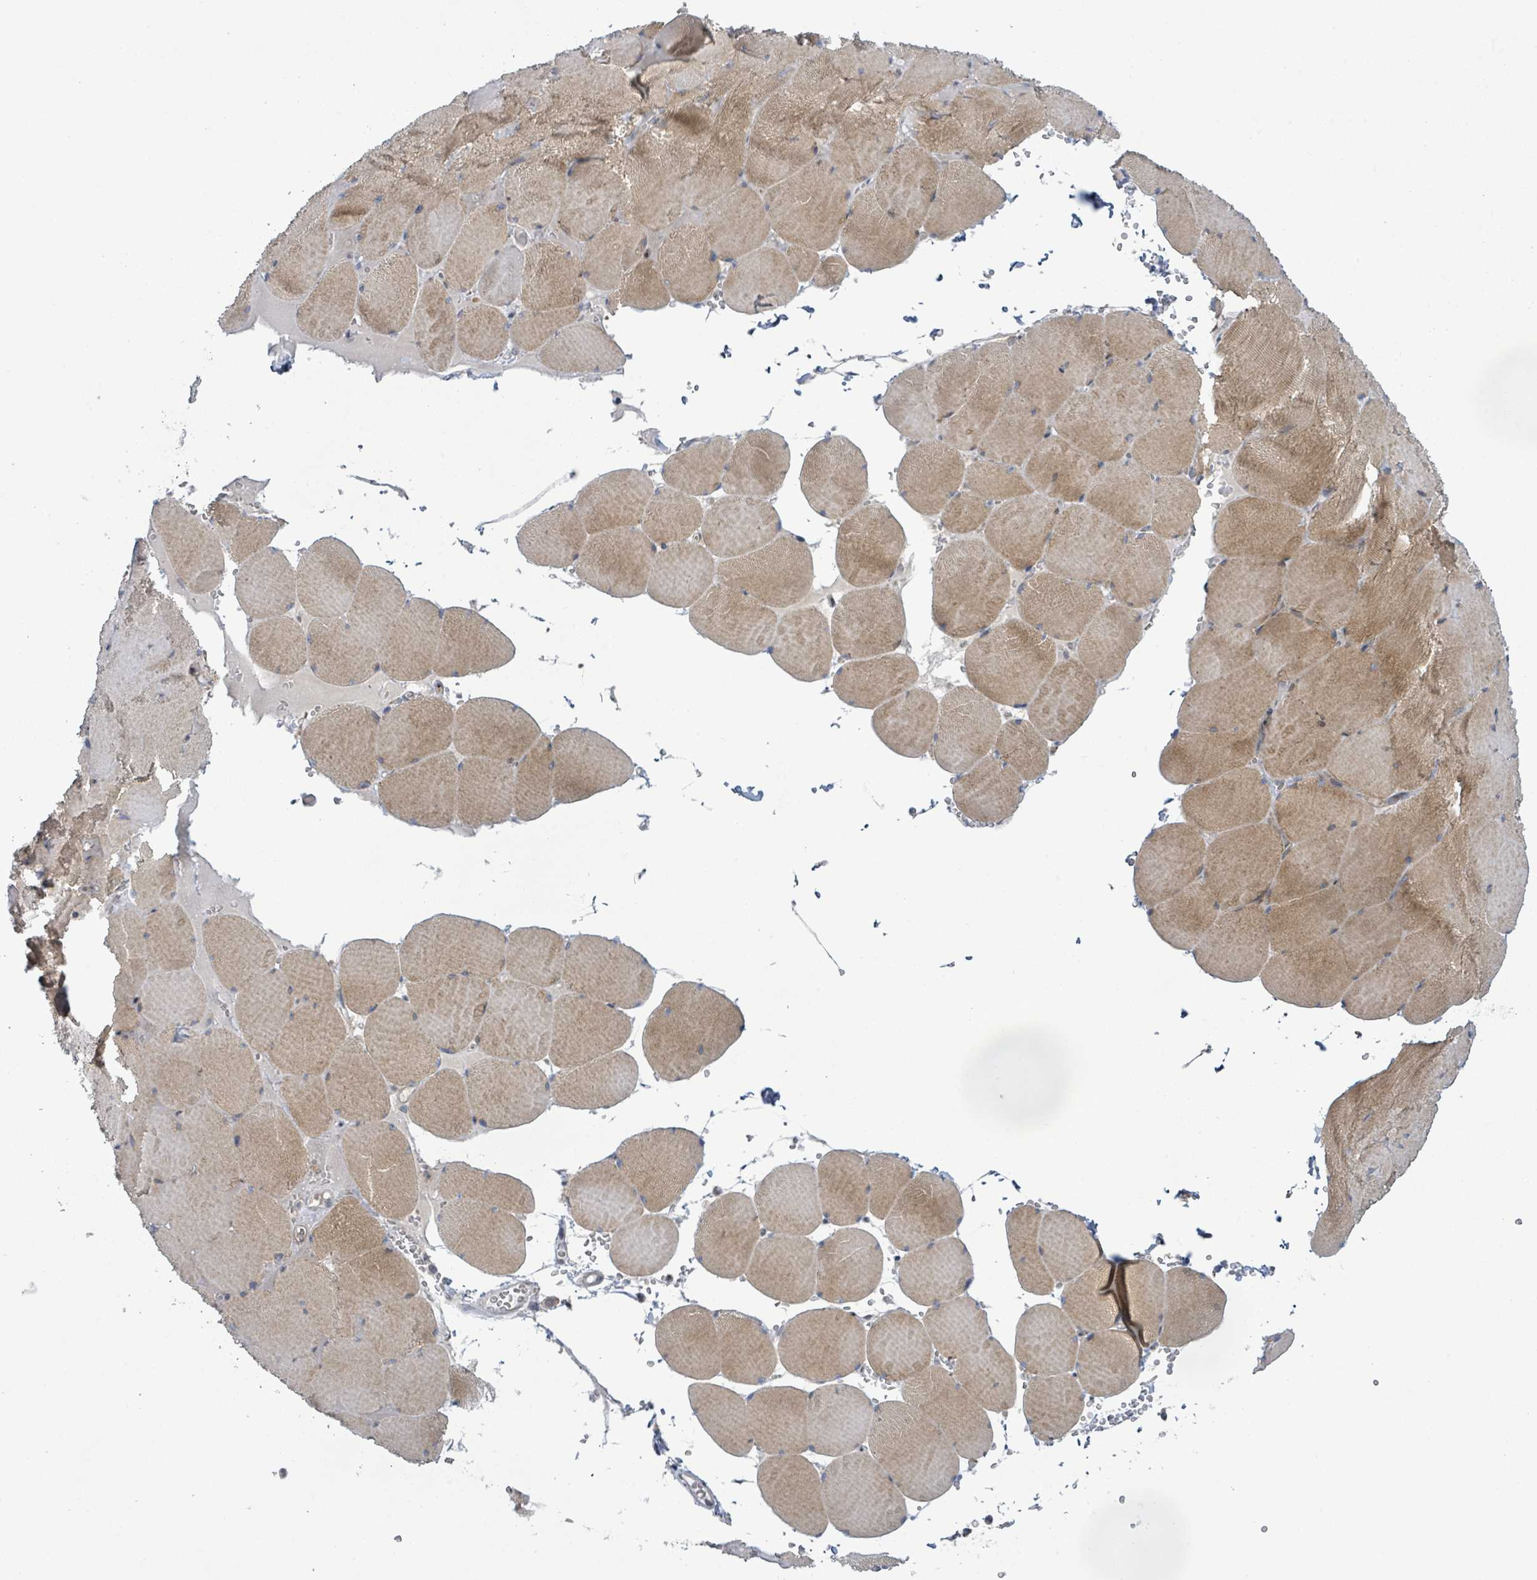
{"staining": {"intensity": "moderate", "quantity": ">75%", "location": "cytoplasmic/membranous"}, "tissue": "skeletal muscle", "cell_type": "Myocytes", "image_type": "normal", "snomed": [{"axis": "morphology", "description": "Normal tissue, NOS"}, {"axis": "topography", "description": "Skeletal muscle"}, {"axis": "topography", "description": "Head-Neck"}], "caption": "The micrograph displays a brown stain indicating the presence of a protein in the cytoplasmic/membranous of myocytes in skeletal muscle.", "gene": "SLIT3", "patient": {"sex": "male", "age": 66}}